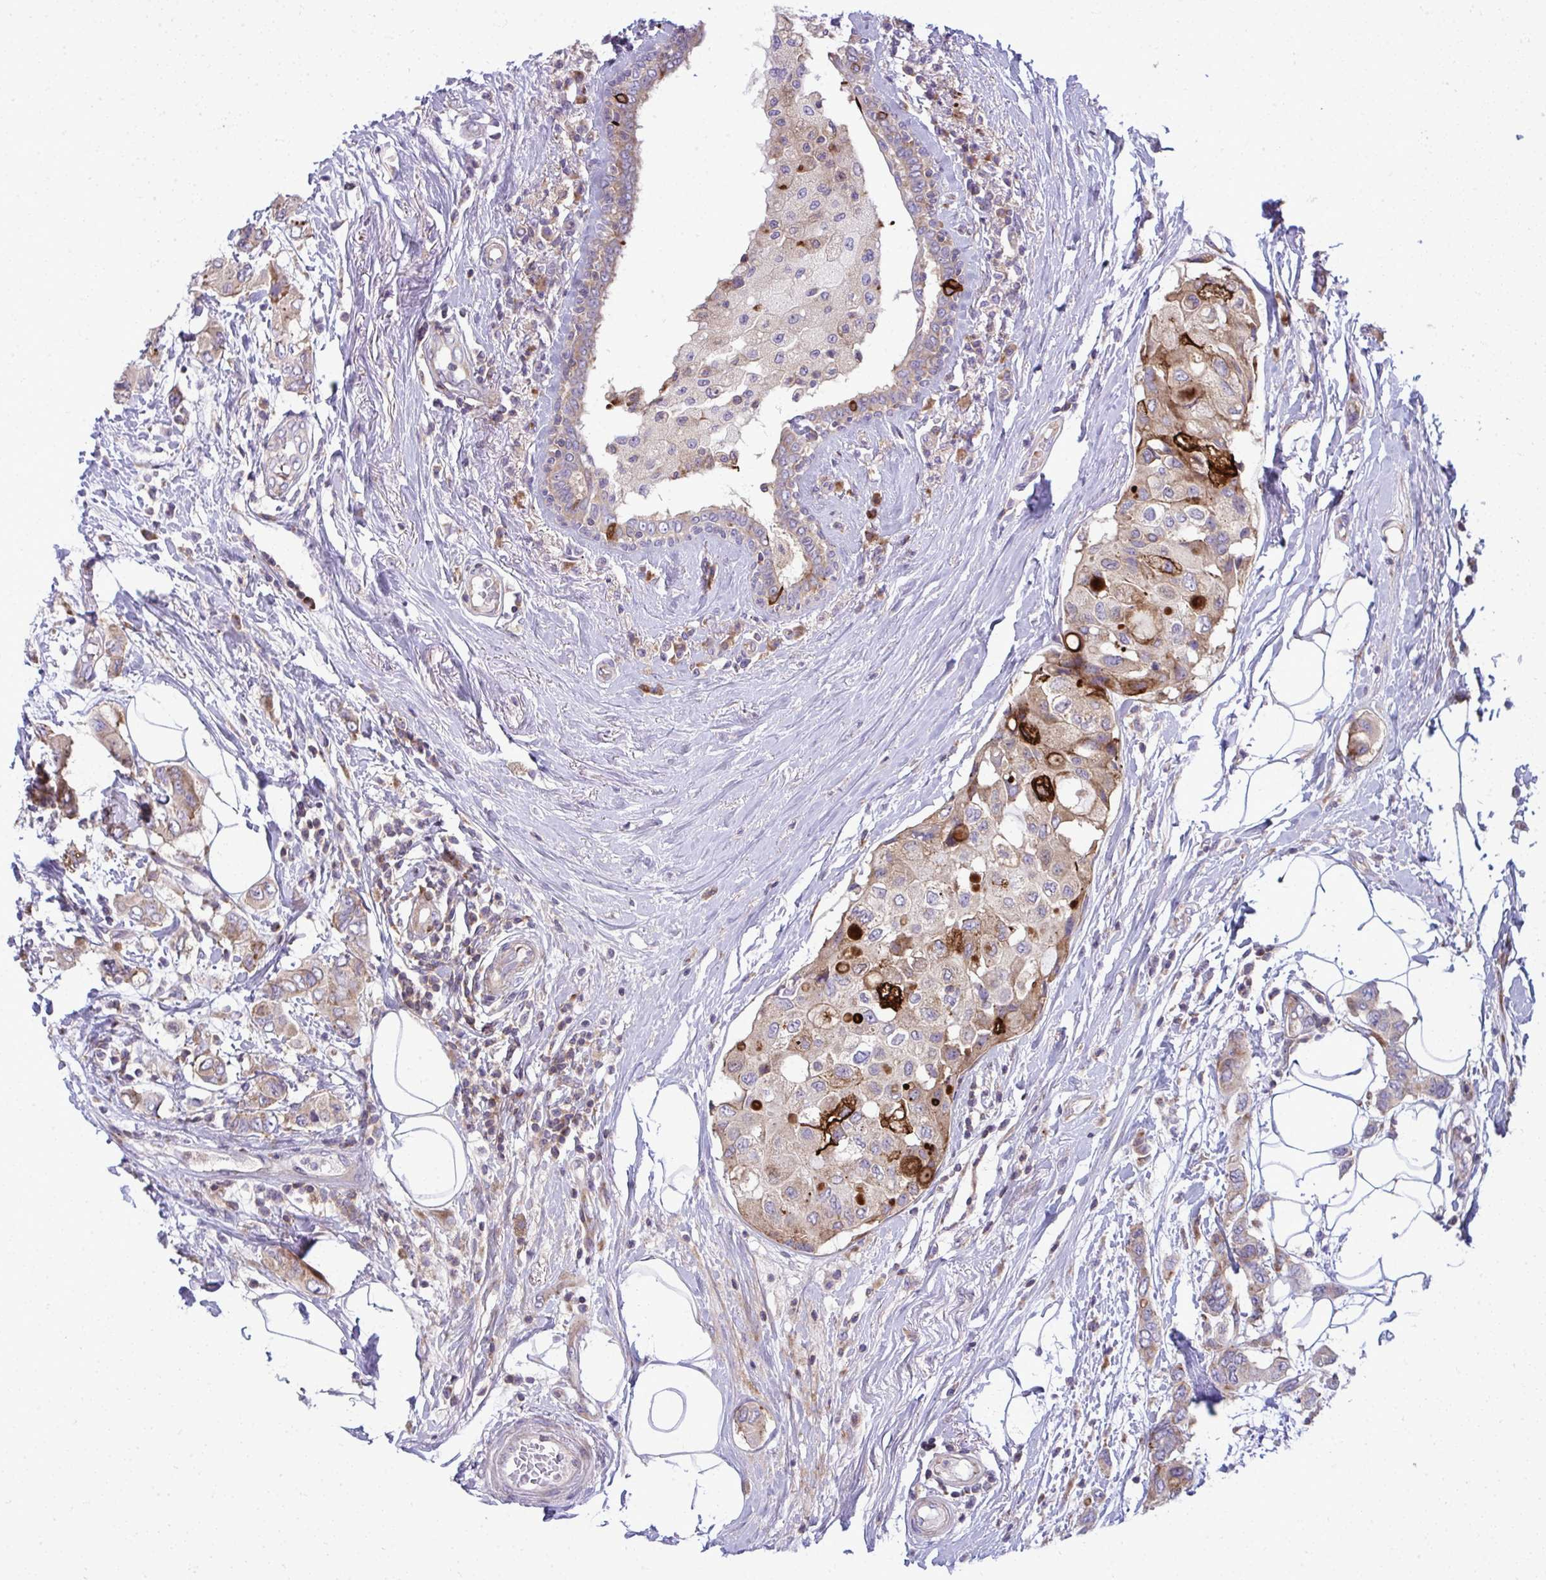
{"staining": {"intensity": "strong", "quantity": "<25%", "location": "cytoplasmic/membranous"}, "tissue": "breast cancer", "cell_type": "Tumor cells", "image_type": "cancer", "snomed": [{"axis": "morphology", "description": "Lobular carcinoma"}, {"axis": "topography", "description": "Breast"}], "caption": "Immunohistochemical staining of human breast cancer reveals medium levels of strong cytoplasmic/membranous expression in about <25% of tumor cells.", "gene": "GFPT2", "patient": {"sex": "female", "age": 51}}